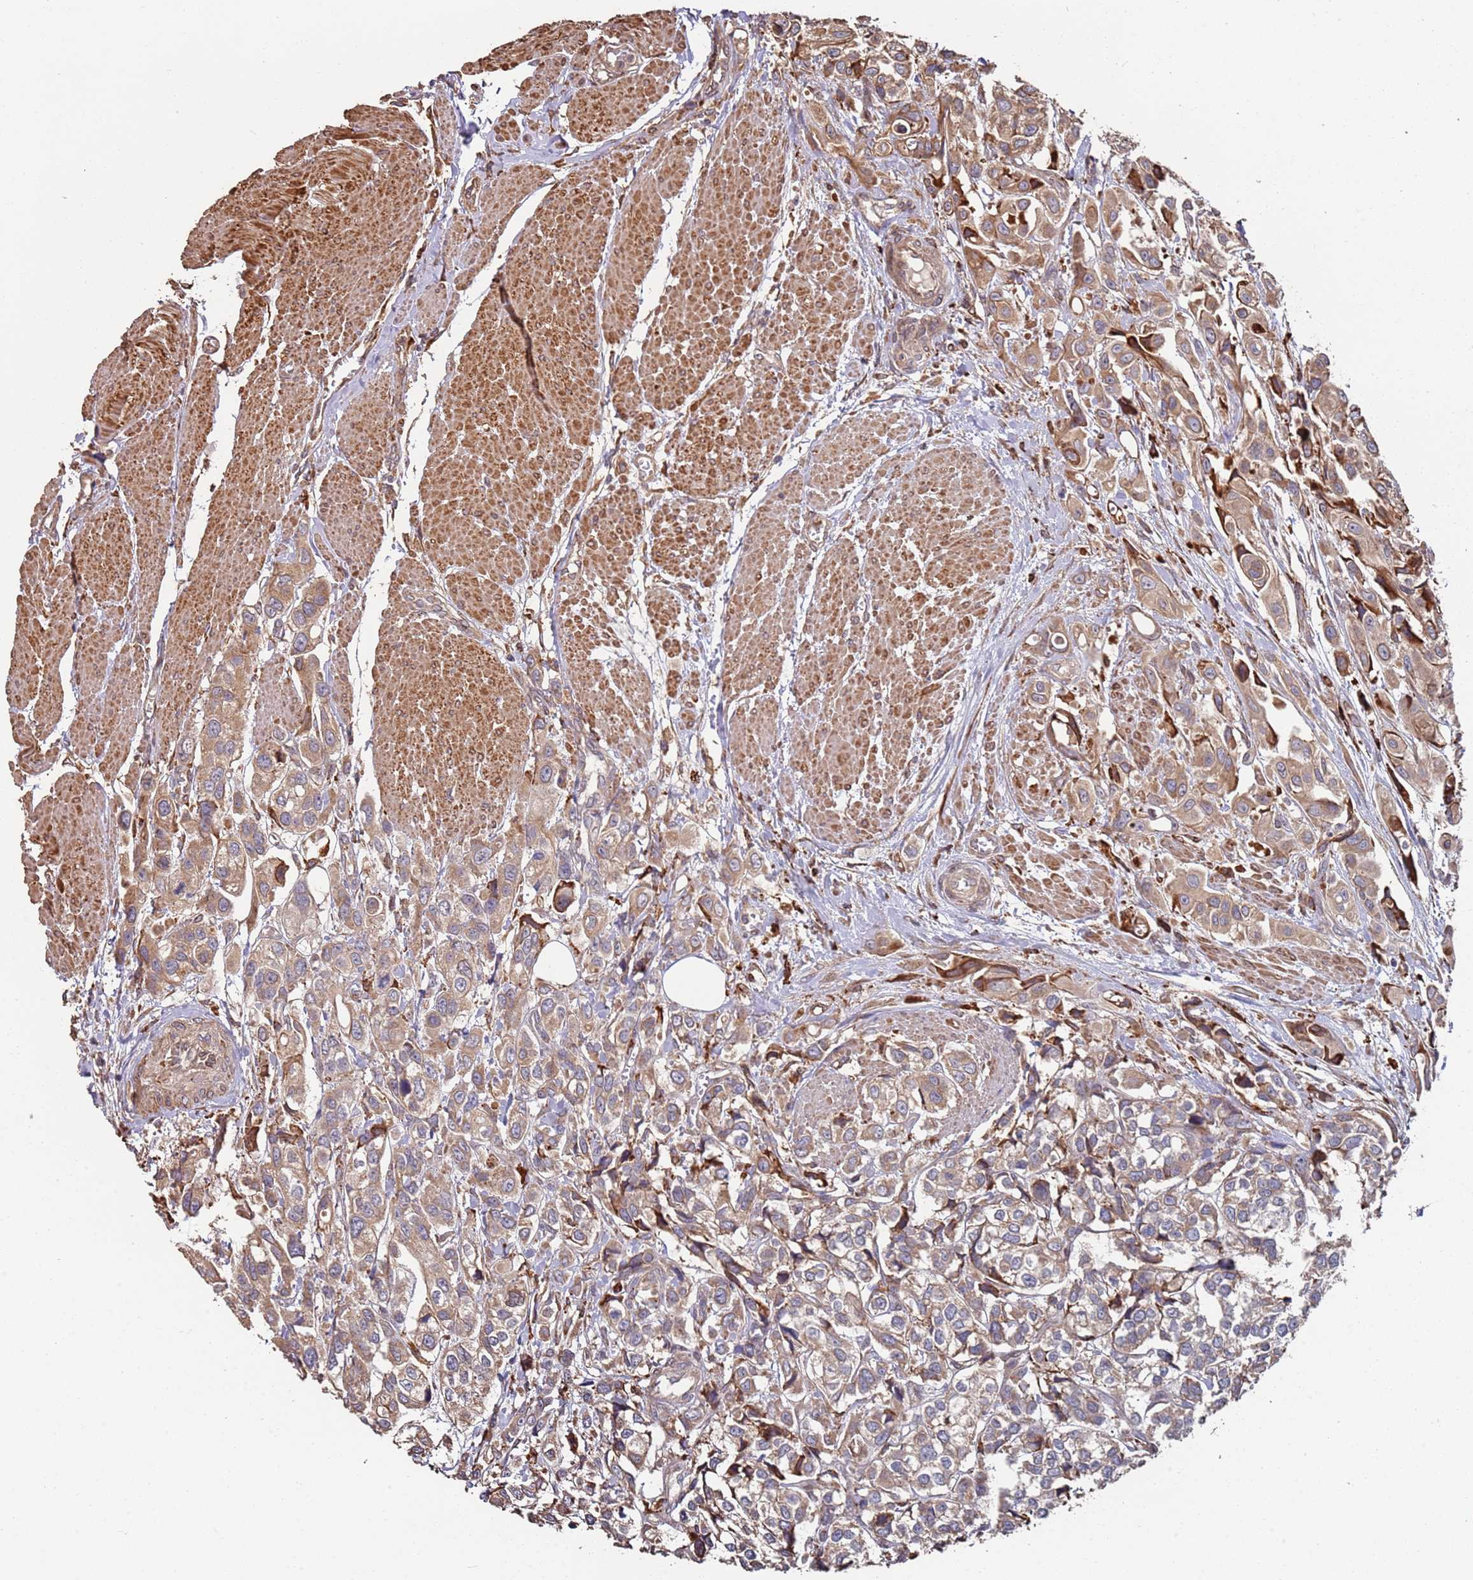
{"staining": {"intensity": "moderate", "quantity": ">75%", "location": "cytoplasmic/membranous"}, "tissue": "urothelial cancer", "cell_type": "Tumor cells", "image_type": "cancer", "snomed": [{"axis": "morphology", "description": "Urothelial carcinoma, High grade"}, {"axis": "topography", "description": "Urinary bladder"}], "caption": "Immunohistochemical staining of urothelial carcinoma (high-grade) displays medium levels of moderate cytoplasmic/membranous staining in about >75% of tumor cells.", "gene": "LACC1", "patient": {"sex": "male", "age": 67}}